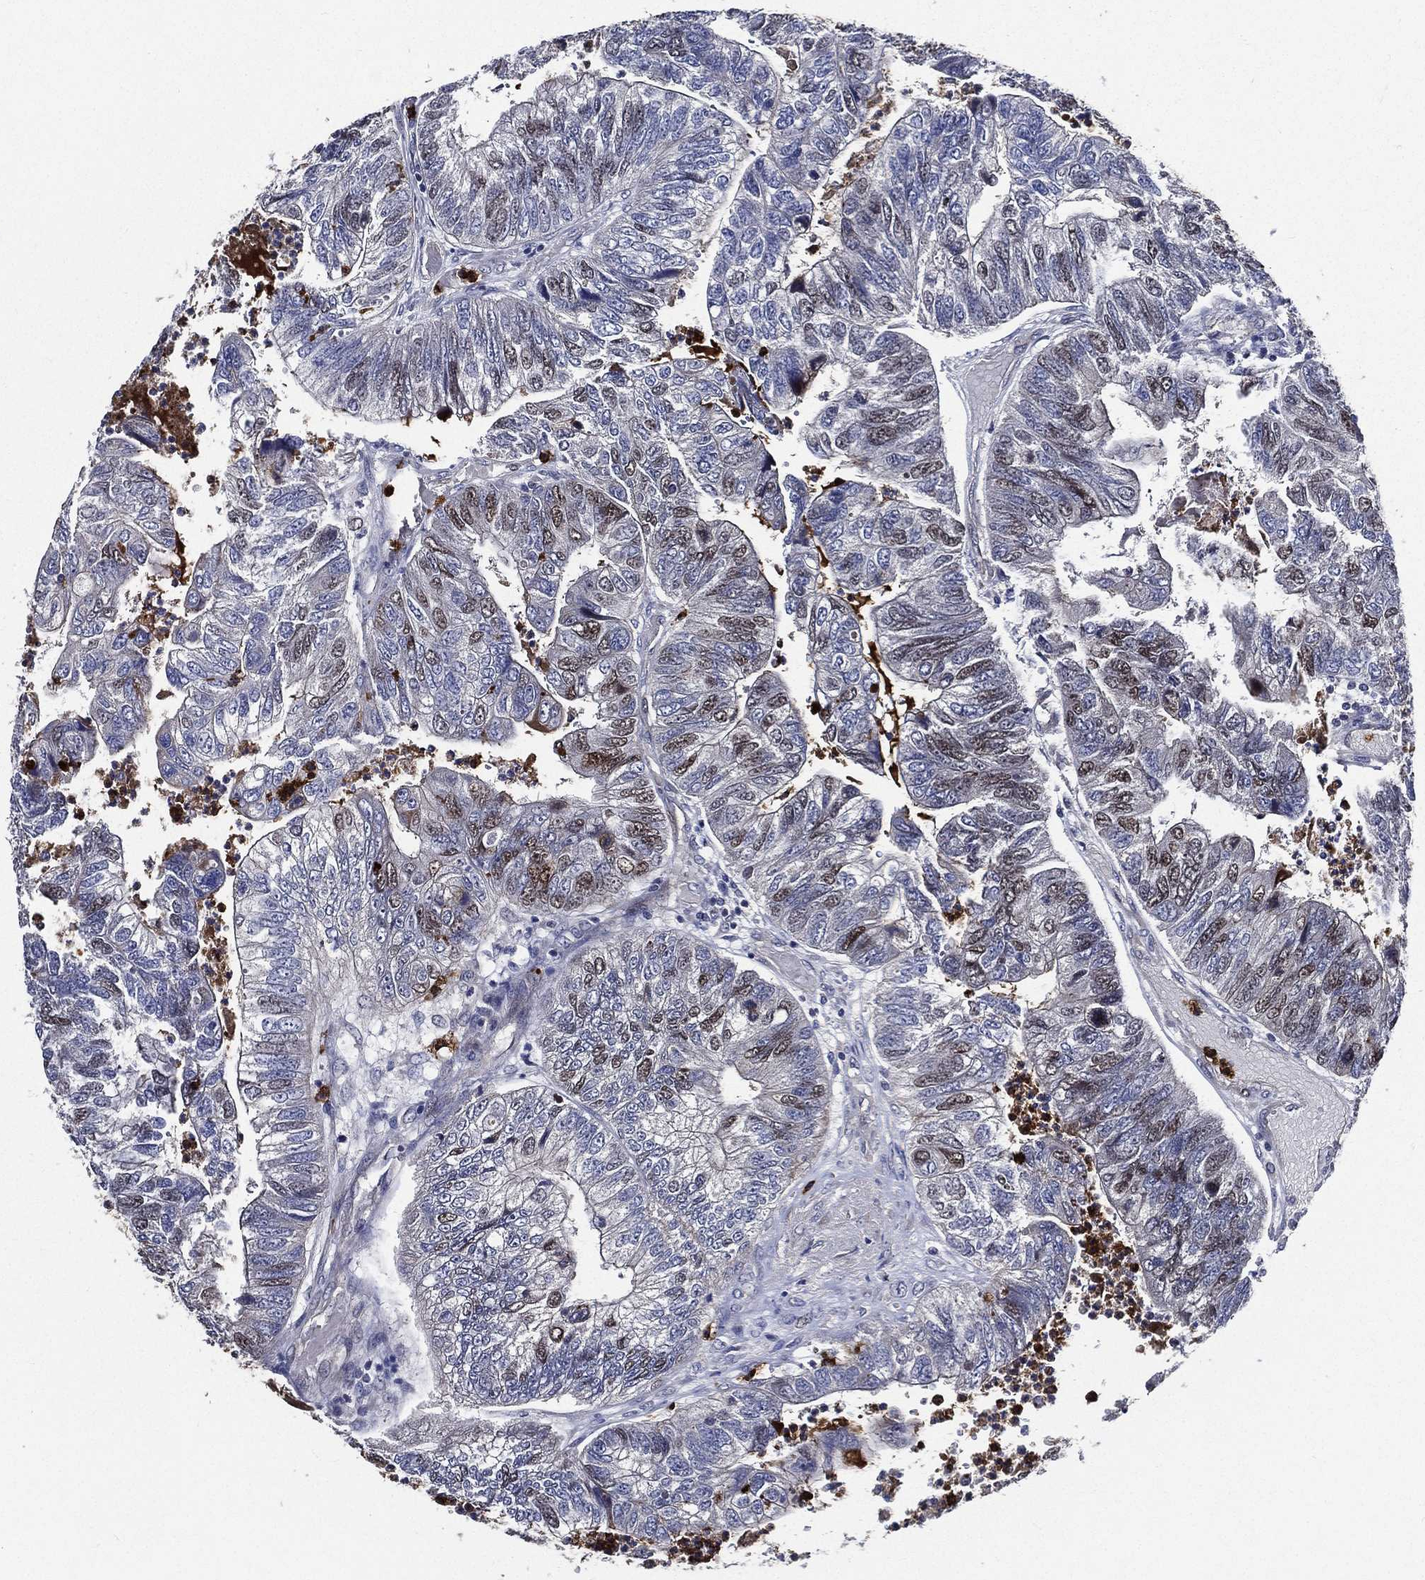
{"staining": {"intensity": "moderate", "quantity": "<25%", "location": "nuclear"}, "tissue": "colorectal cancer", "cell_type": "Tumor cells", "image_type": "cancer", "snomed": [{"axis": "morphology", "description": "Adenocarcinoma, NOS"}, {"axis": "topography", "description": "Colon"}], "caption": "Human adenocarcinoma (colorectal) stained for a protein (brown) displays moderate nuclear positive positivity in about <25% of tumor cells.", "gene": "KIF20B", "patient": {"sex": "female", "age": 67}}